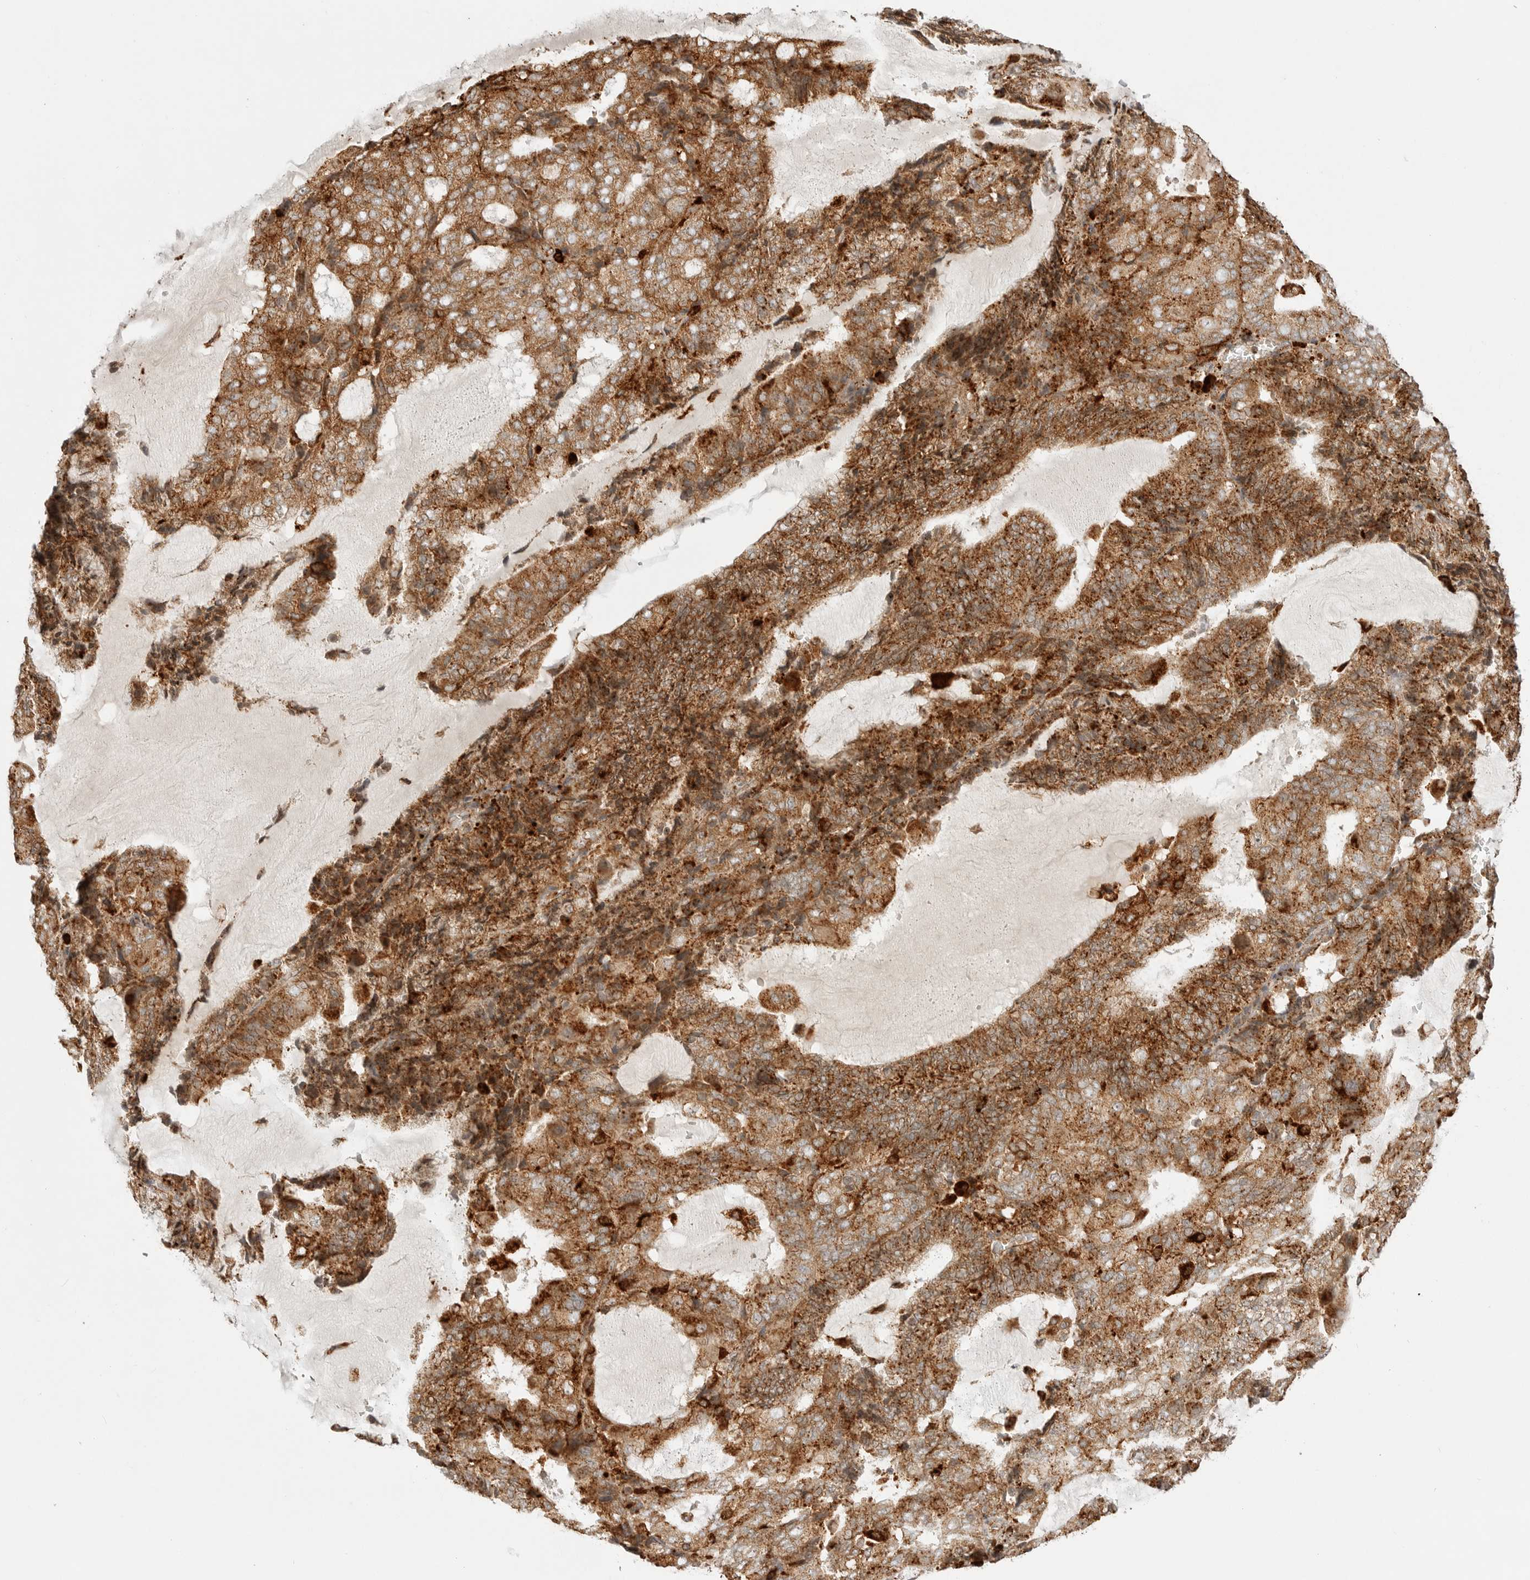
{"staining": {"intensity": "strong", "quantity": ">75%", "location": "cytoplasmic/membranous"}, "tissue": "endometrial cancer", "cell_type": "Tumor cells", "image_type": "cancer", "snomed": [{"axis": "morphology", "description": "Adenocarcinoma, NOS"}, {"axis": "topography", "description": "Endometrium"}], "caption": "A high amount of strong cytoplasmic/membranous expression is identified in about >75% of tumor cells in adenocarcinoma (endometrial) tissue.", "gene": "IDUA", "patient": {"sex": "female", "age": 81}}